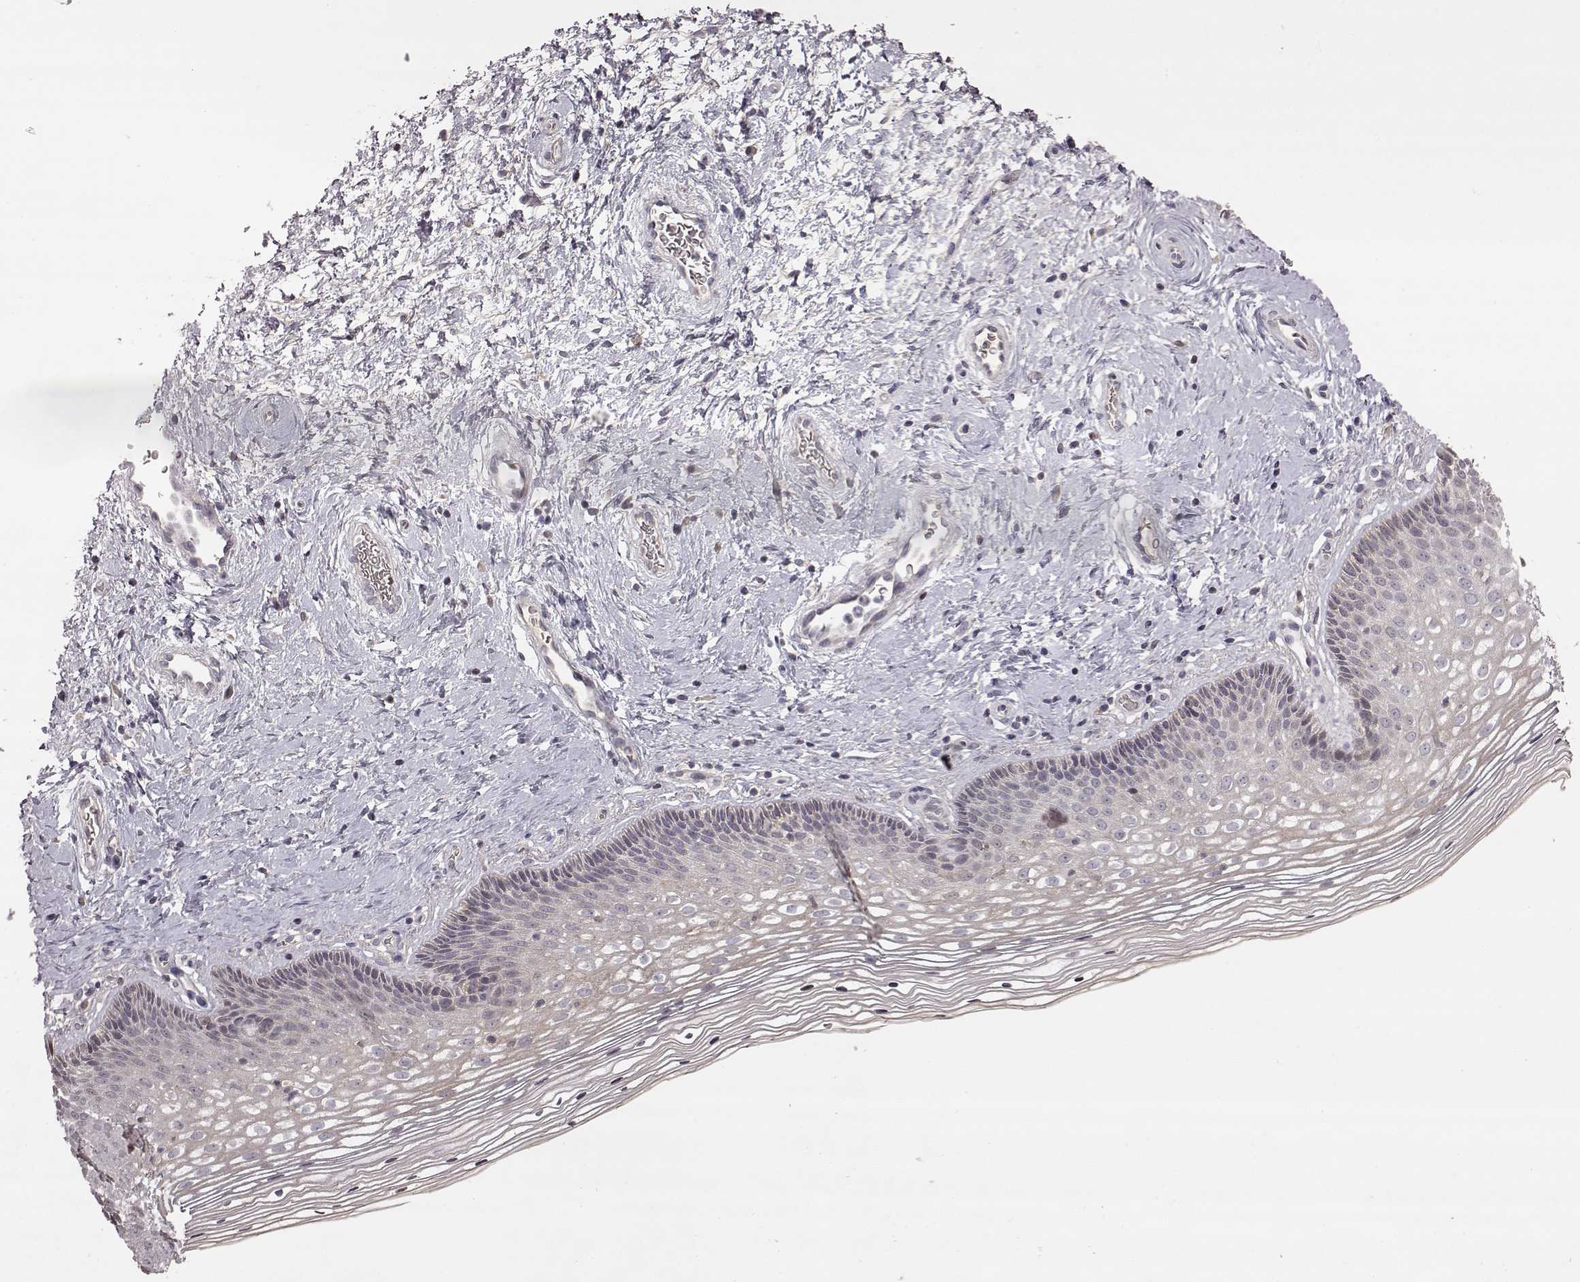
{"staining": {"intensity": "negative", "quantity": "none", "location": "none"}, "tissue": "cervix", "cell_type": "Glandular cells", "image_type": "normal", "snomed": [{"axis": "morphology", "description": "Normal tissue, NOS"}, {"axis": "topography", "description": "Cervix"}], "caption": "Unremarkable cervix was stained to show a protein in brown. There is no significant staining in glandular cells. (DAB (3,3'-diaminobenzidine) immunohistochemistry (IHC), high magnification).", "gene": "TLX3", "patient": {"sex": "female", "age": 34}}